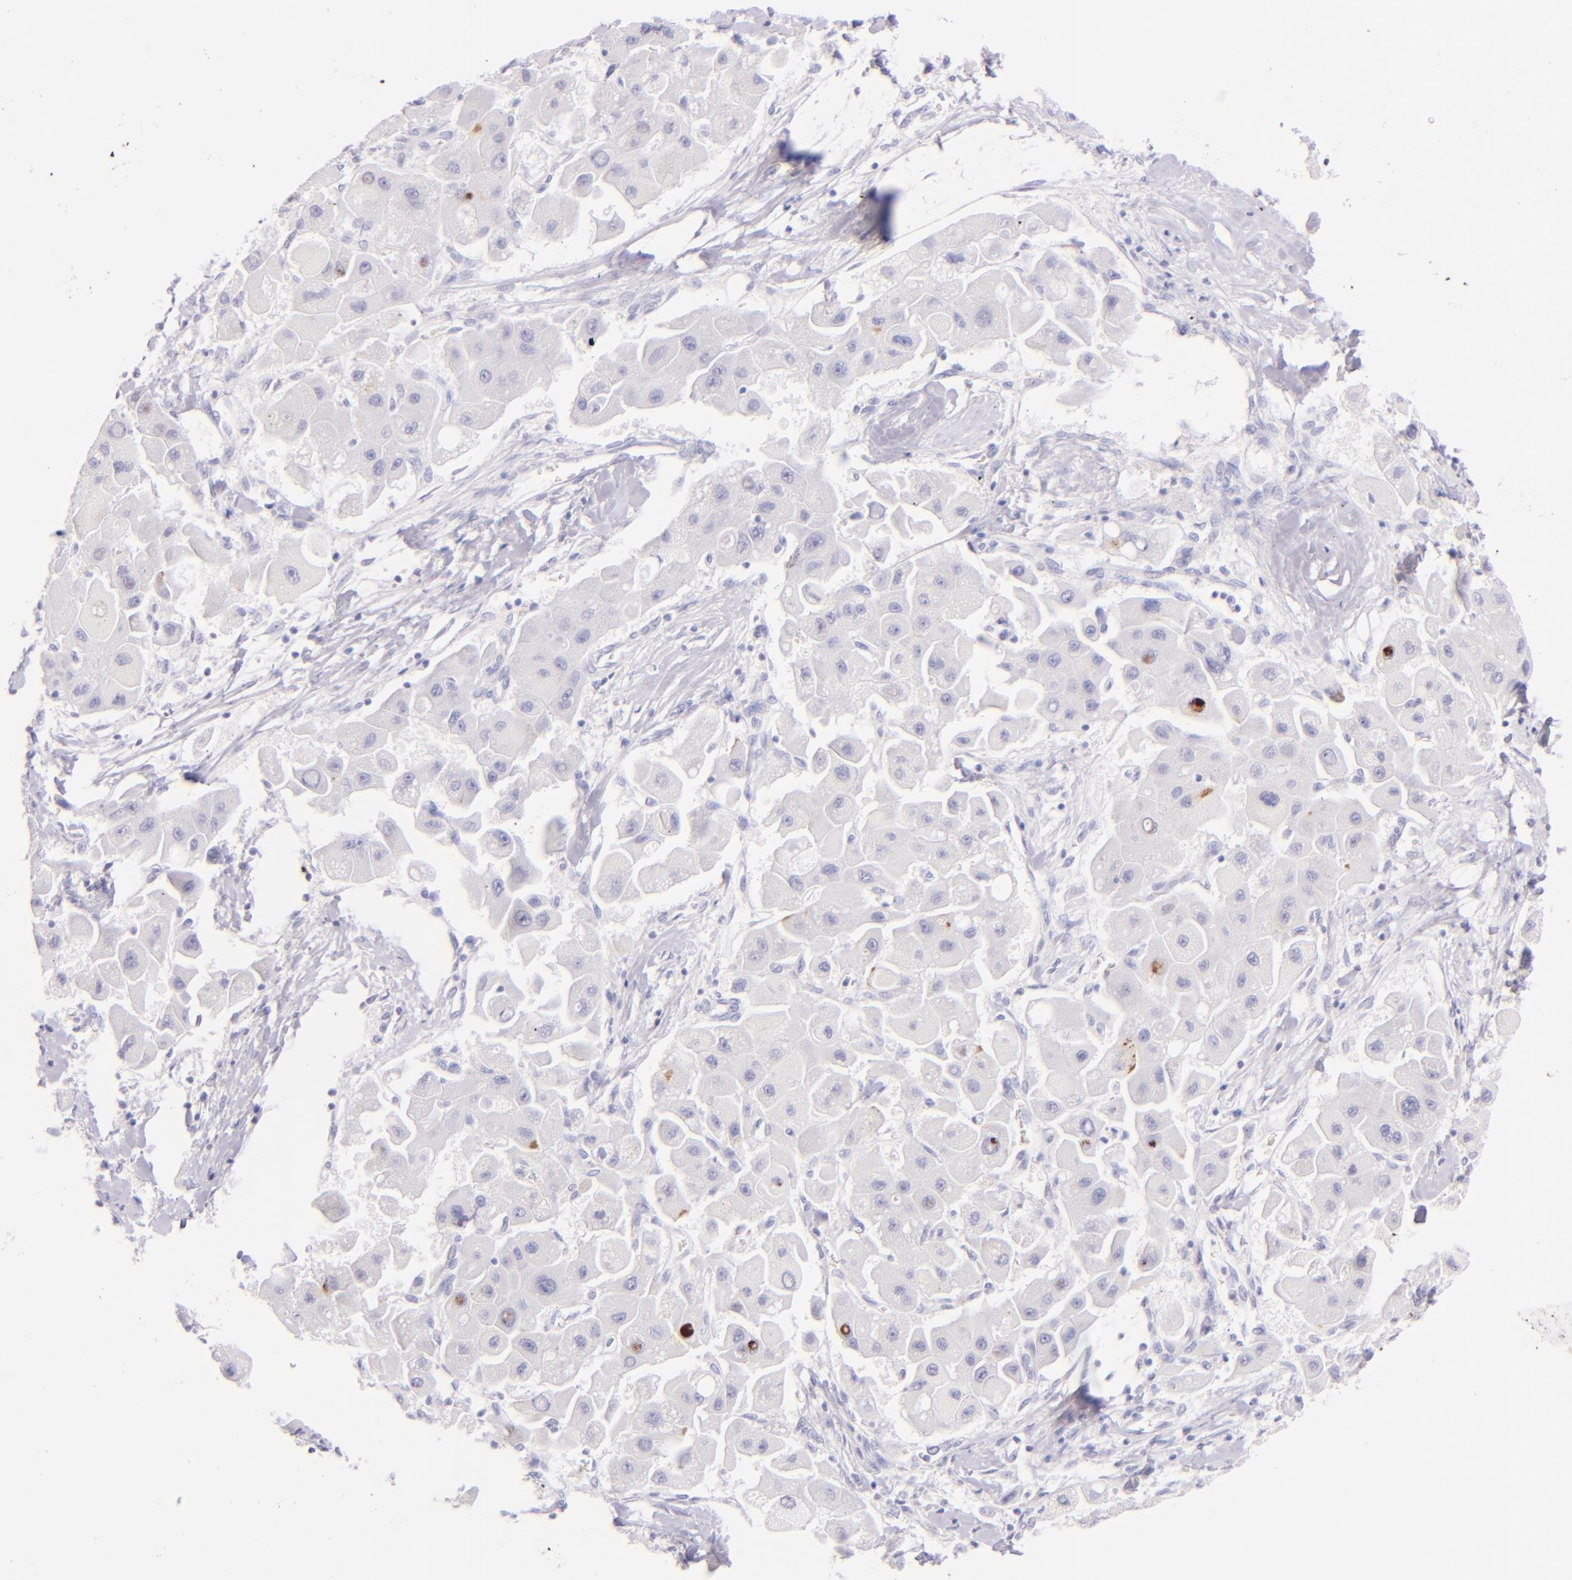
{"staining": {"intensity": "negative", "quantity": "none", "location": "none"}, "tissue": "liver cancer", "cell_type": "Tumor cells", "image_type": "cancer", "snomed": [{"axis": "morphology", "description": "Carcinoma, Hepatocellular, NOS"}, {"axis": "topography", "description": "Liver"}], "caption": "A high-resolution photomicrograph shows IHC staining of liver cancer, which demonstrates no significant staining in tumor cells. (DAB immunohistochemistry visualized using brightfield microscopy, high magnification).", "gene": "SDC1", "patient": {"sex": "male", "age": 24}}